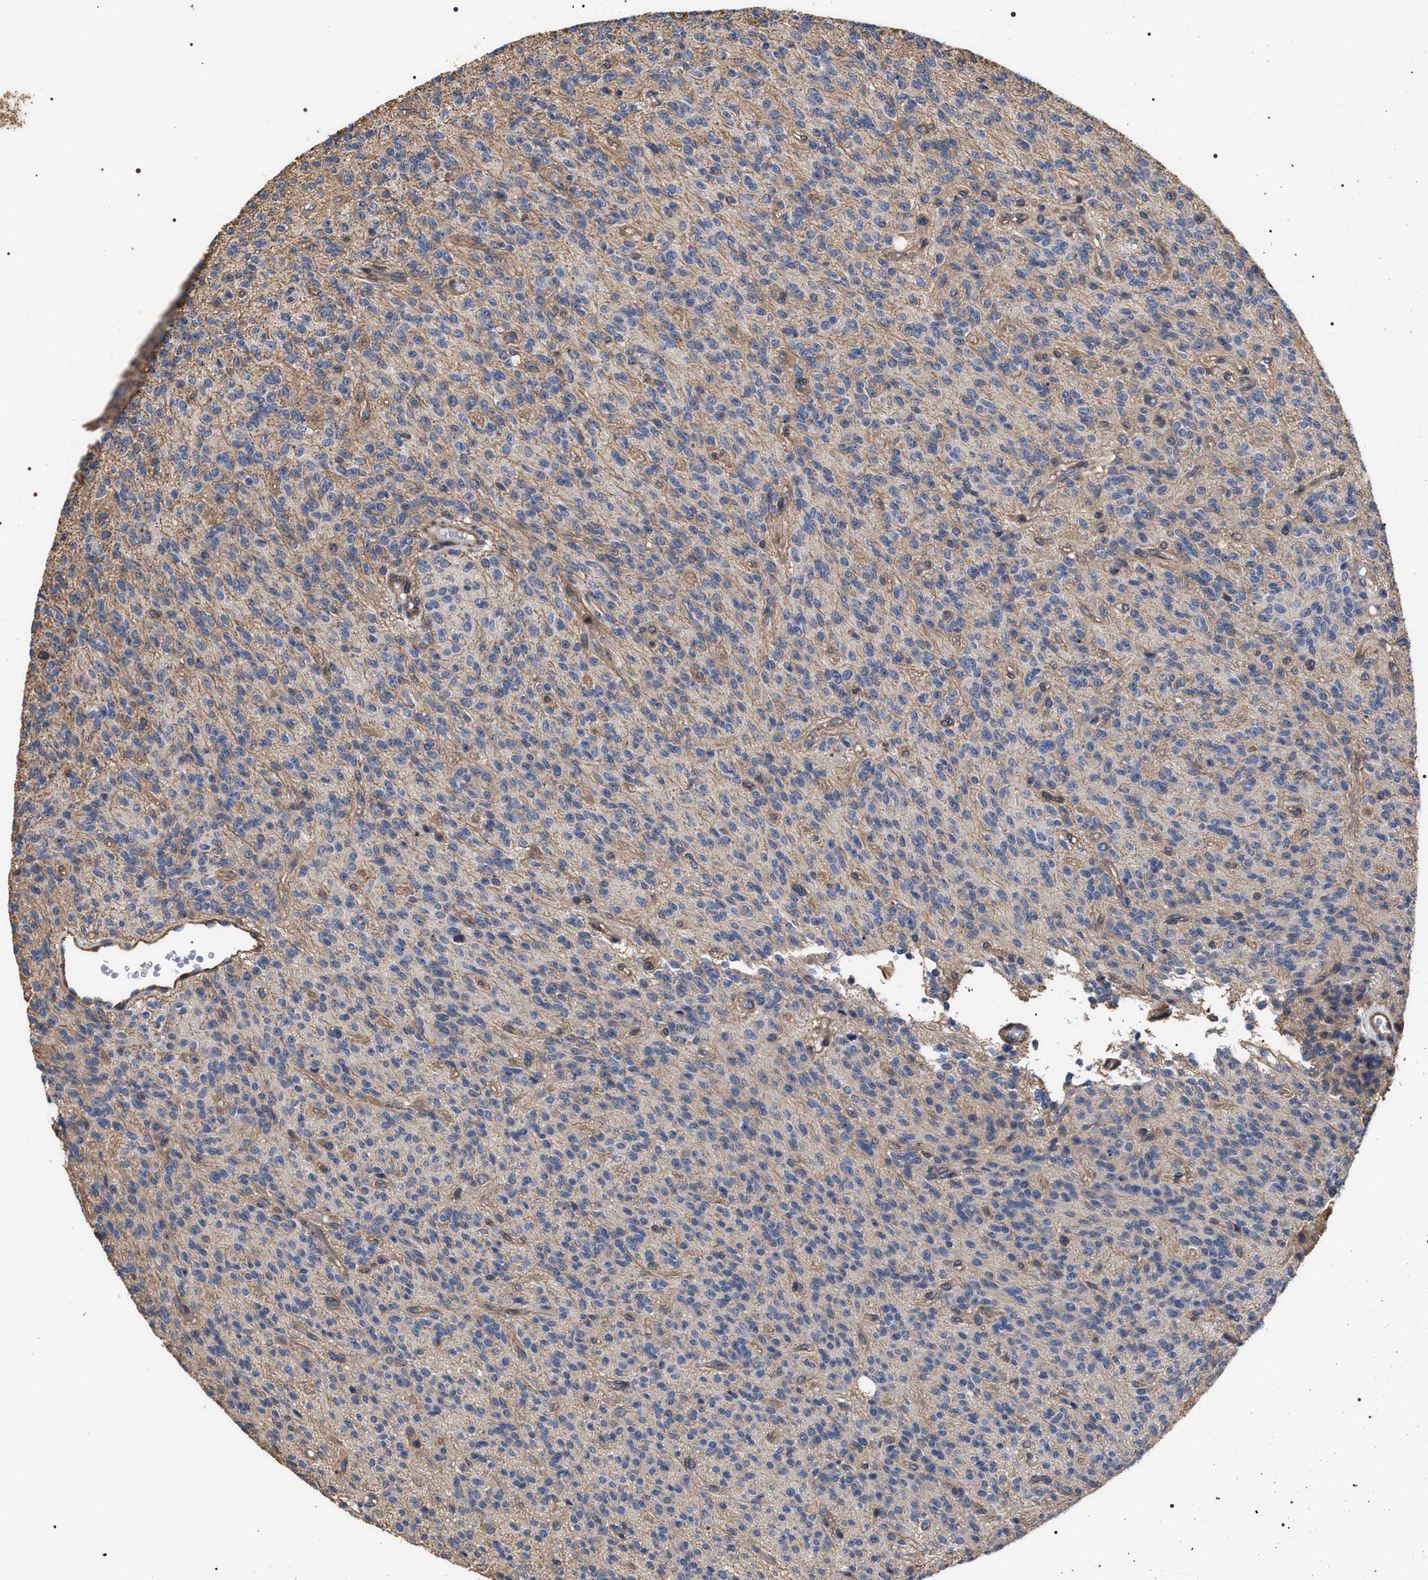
{"staining": {"intensity": "negative", "quantity": "none", "location": "none"}, "tissue": "glioma", "cell_type": "Tumor cells", "image_type": "cancer", "snomed": [{"axis": "morphology", "description": "Glioma, malignant, High grade"}, {"axis": "topography", "description": "Brain"}], "caption": "The image demonstrates no significant expression in tumor cells of malignant glioma (high-grade).", "gene": "TSPAN33", "patient": {"sex": "male", "age": 34}}